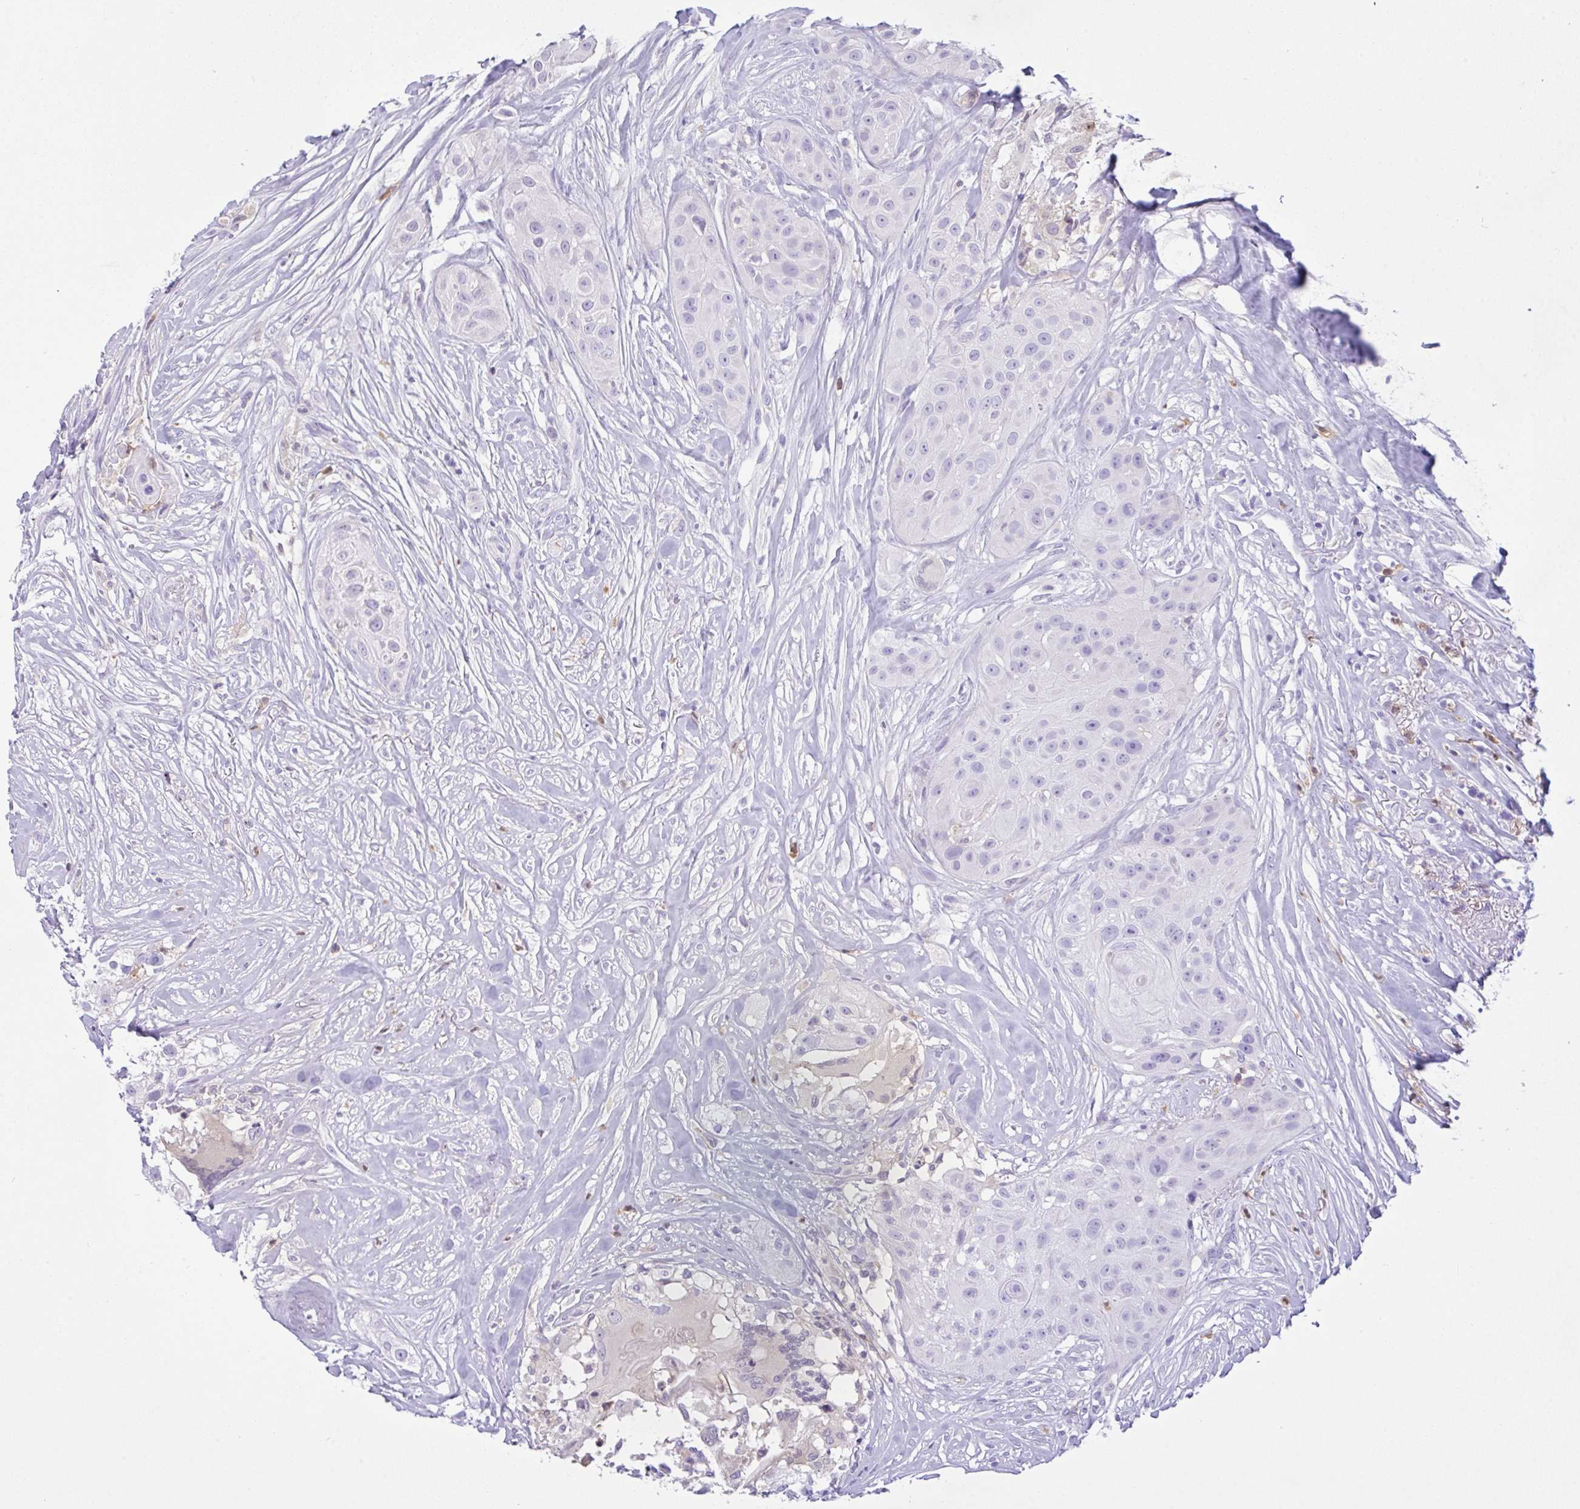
{"staining": {"intensity": "negative", "quantity": "none", "location": "none"}, "tissue": "head and neck cancer", "cell_type": "Tumor cells", "image_type": "cancer", "snomed": [{"axis": "morphology", "description": "Squamous cell carcinoma, NOS"}, {"axis": "topography", "description": "Head-Neck"}], "caption": "DAB (3,3'-diaminobenzidine) immunohistochemical staining of head and neck squamous cell carcinoma shows no significant staining in tumor cells.", "gene": "NCF1", "patient": {"sex": "male", "age": 83}}